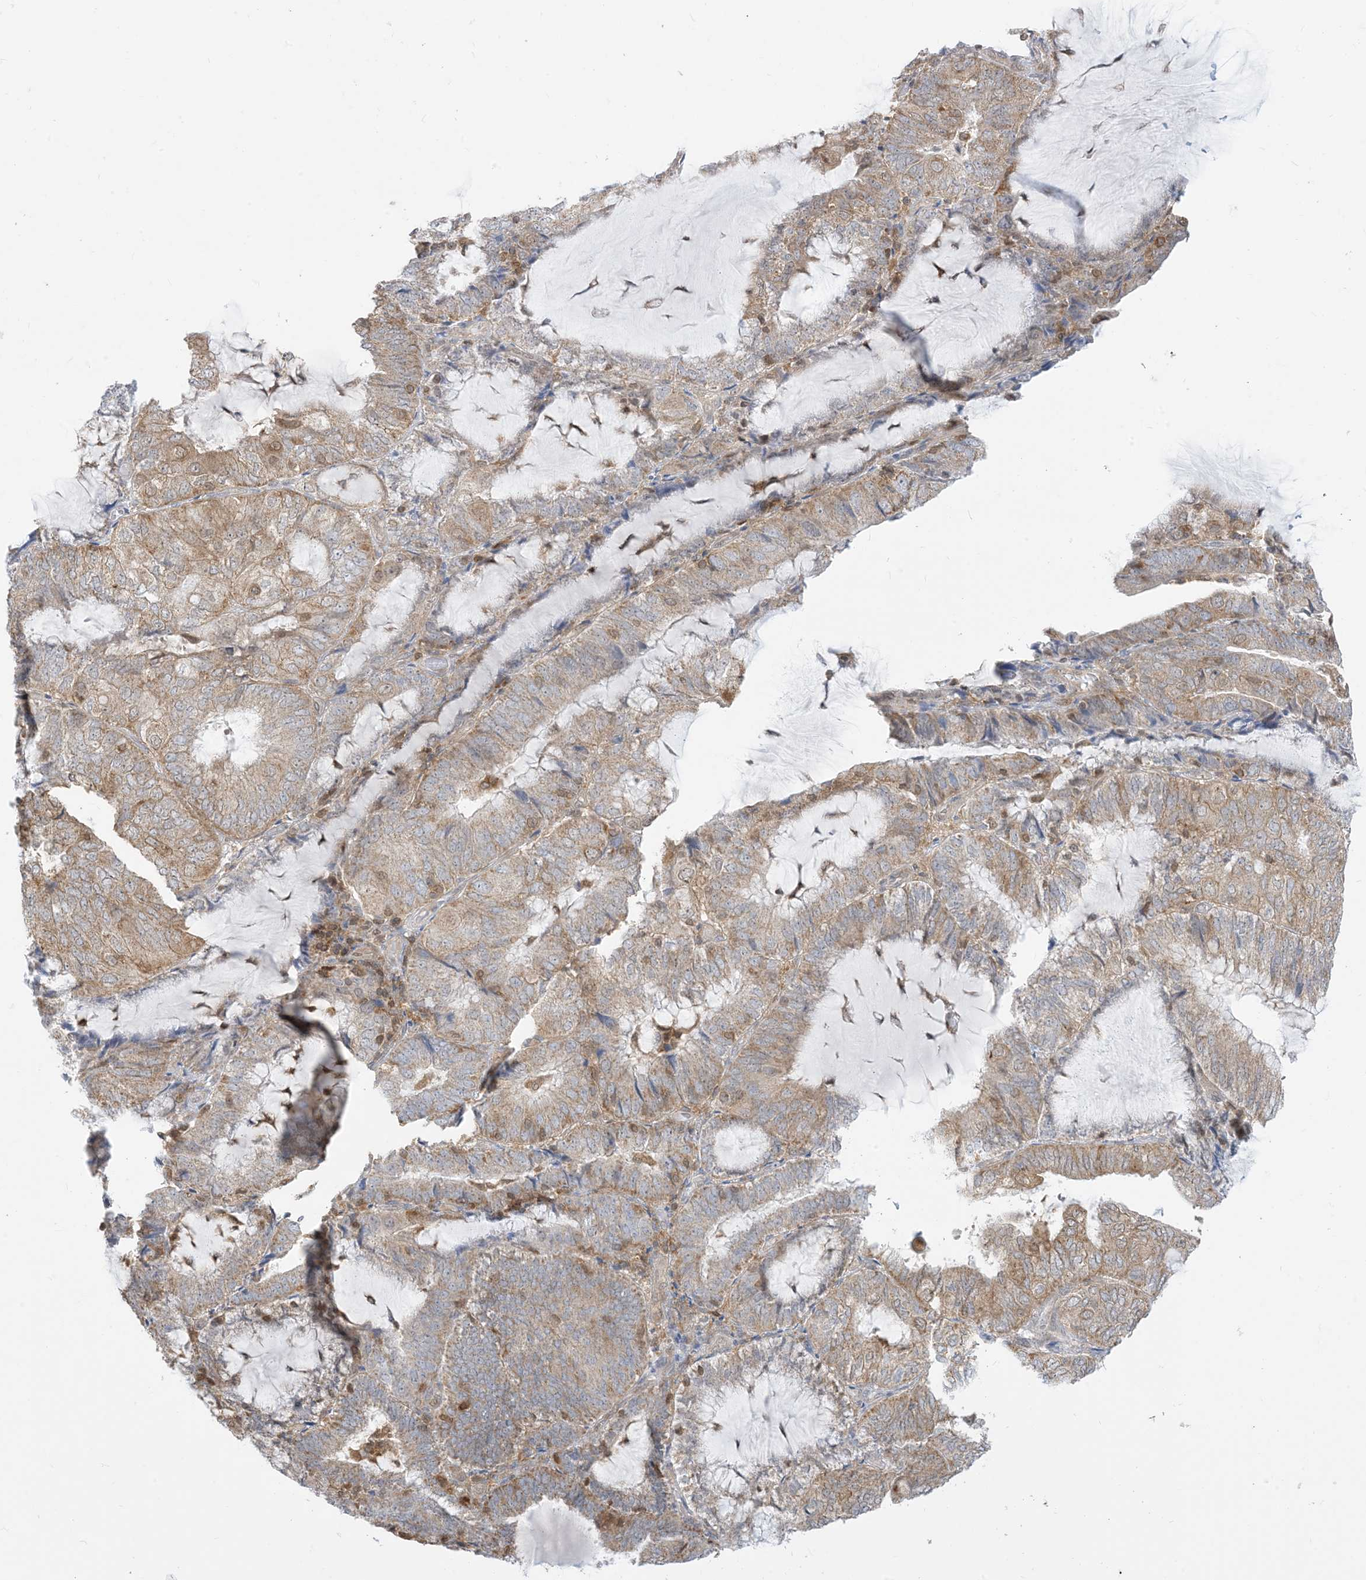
{"staining": {"intensity": "weak", "quantity": ">75%", "location": "cytoplasmic/membranous"}, "tissue": "endometrial cancer", "cell_type": "Tumor cells", "image_type": "cancer", "snomed": [{"axis": "morphology", "description": "Adenocarcinoma, NOS"}, {"axis": "topography", "description": "Endometrium"}], "caption": "A micrograph of adenocarcinoma (endometrial) stained for a protein displays weak cytoplasmic/membranous brown staining in tumor cells. (Stains: DAB (3,3'-diaminobenzidine) in brown, nuclei in blue, Microscopy: brightfield microscopy at high magnification).", "gene": "CASP4", "patient": {"sex": "female", "age": 81}}